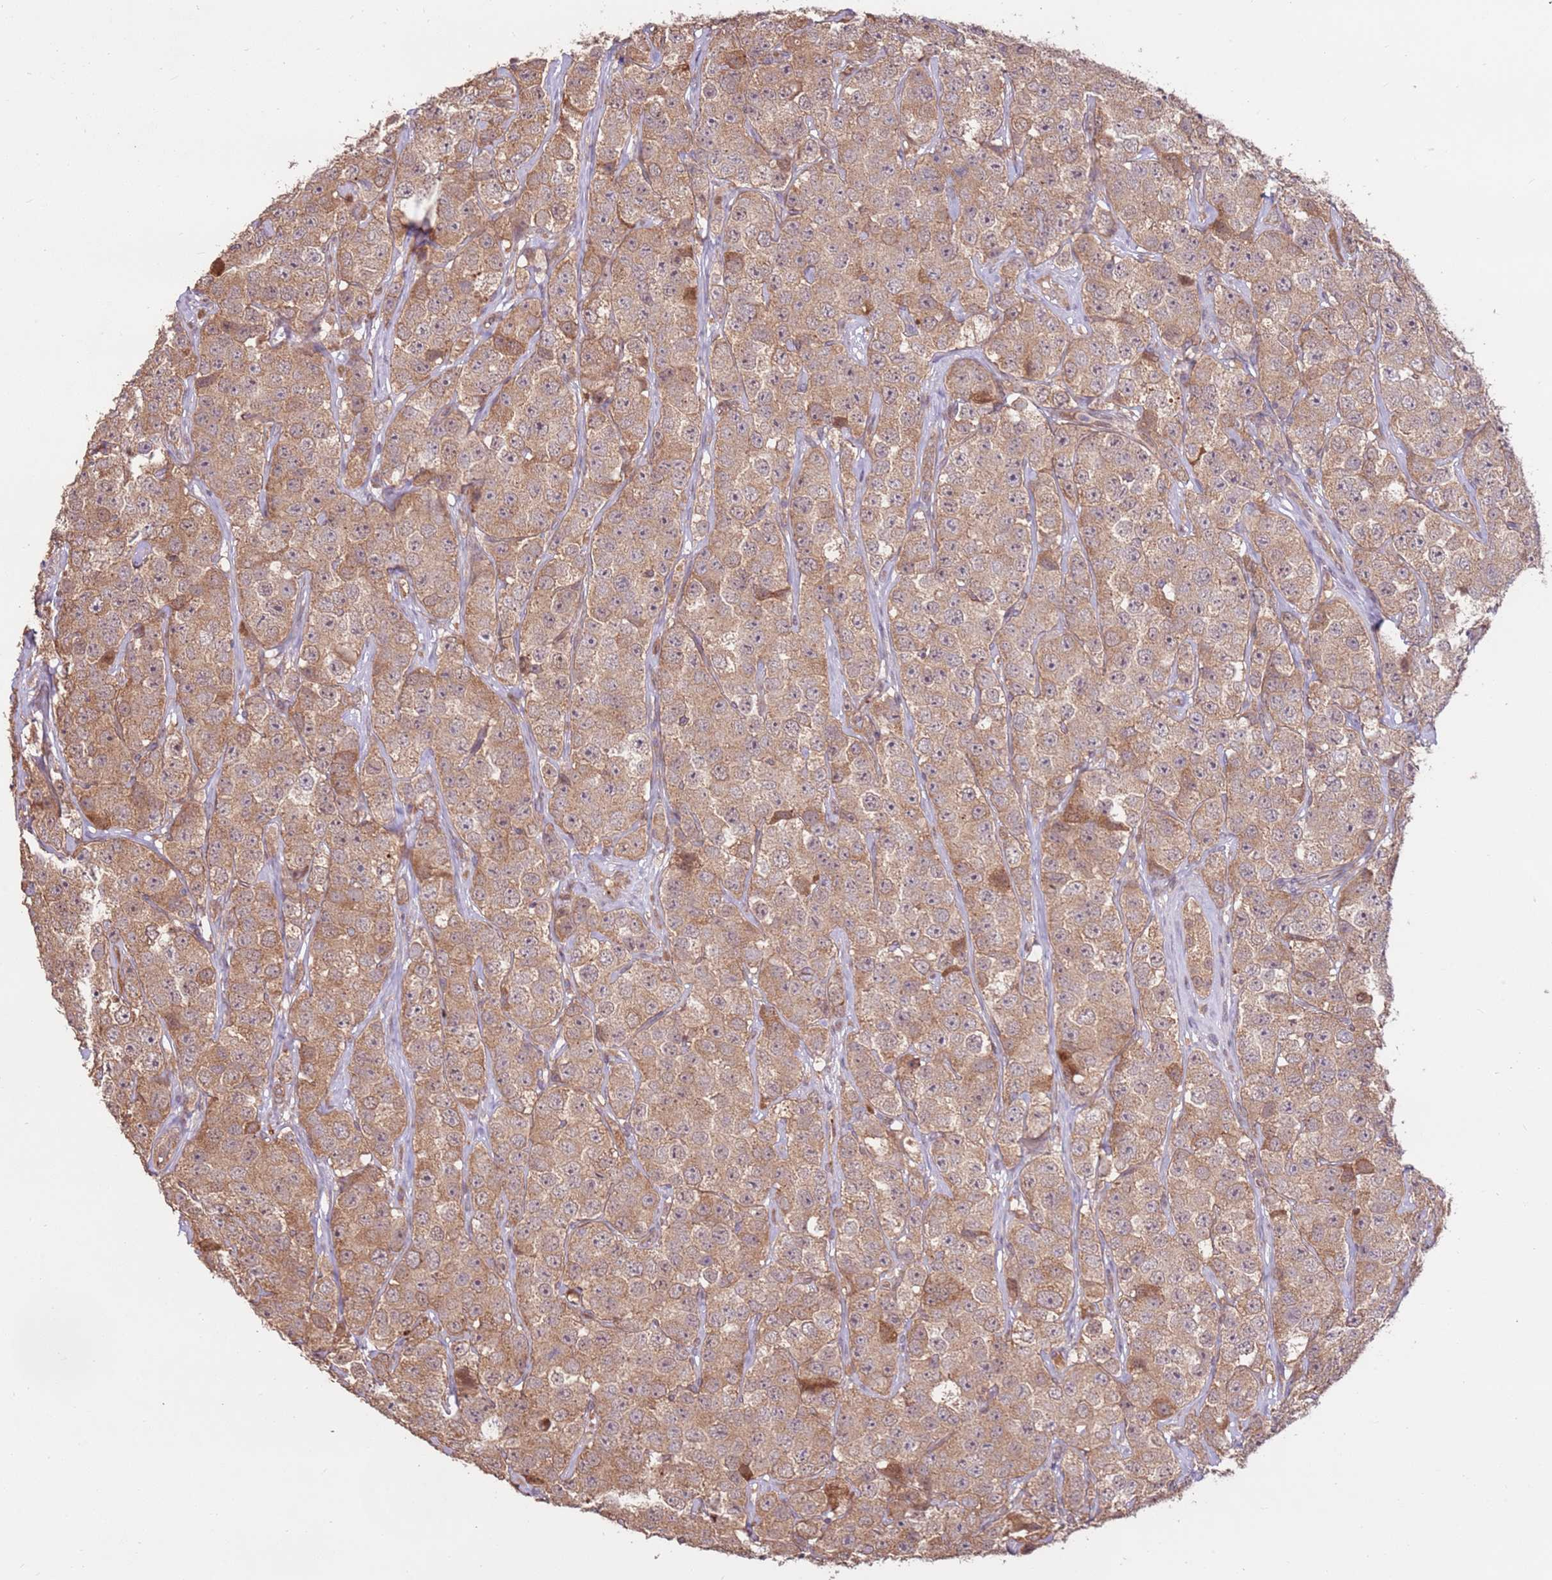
{"staining": {"intensity": "moderate", "quantity": ">75%", "location": "cytoplasmic/membranous"}, "tissue": "testis cancer", "cell_type": "Tumor cells", "image_type": "cancer", "snomed": [{"axis": "morphology", "description": "Seminoma, NOS"}, {"axis": "topography", "description": "Testis"}], "caption": "Human seminoma (testis) stained for a protein (brown) shows moderate cytoplasmic/membranous positive expression in approximately >75% of tumor cells.", "gene": "CCDC112", "patient": {"sex": "male", "age": 28}}